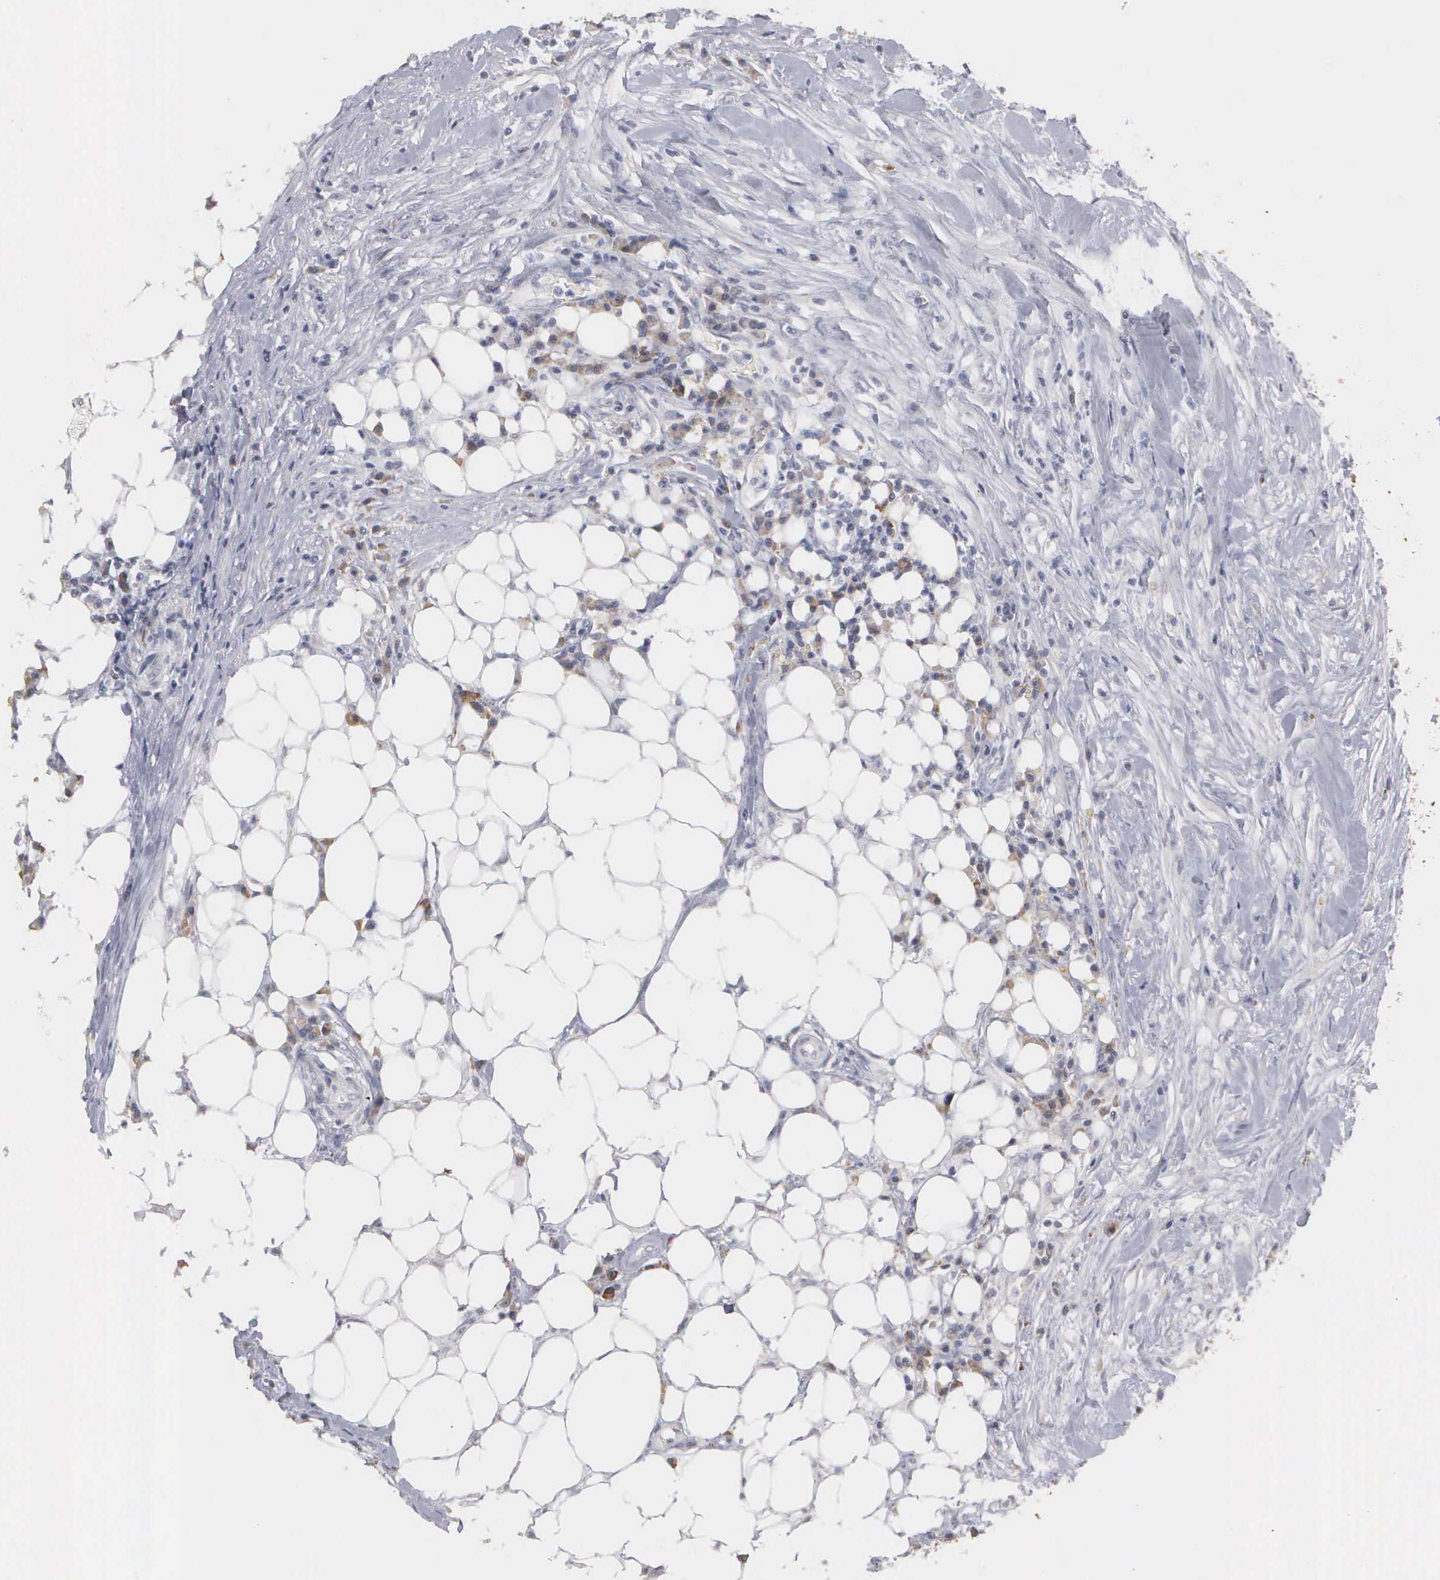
{"staining": {"intensity": "moderate", "quantity": "25%-75%", "location": "cytoplasmic/membranous"}, "tissue": "colorectal cancer", "cell_type": "Tumor cells", "image_type": "cancer", "snomed": [{"axis": "morphology", "description": "Adenocarcinoma, NOS"}, {"axis": "topography", "description": "Colon"}], "caption": "A histopathology image of human colorectal adenocarcinoma stained for a protein displays moderate cytoplasmic/membranous brown staining in tumor cells. (Brightfield microscopy of DAB IHC at high magnification).", "gene": "WDR89", "patient": {"sex": "female", "age": 70}}